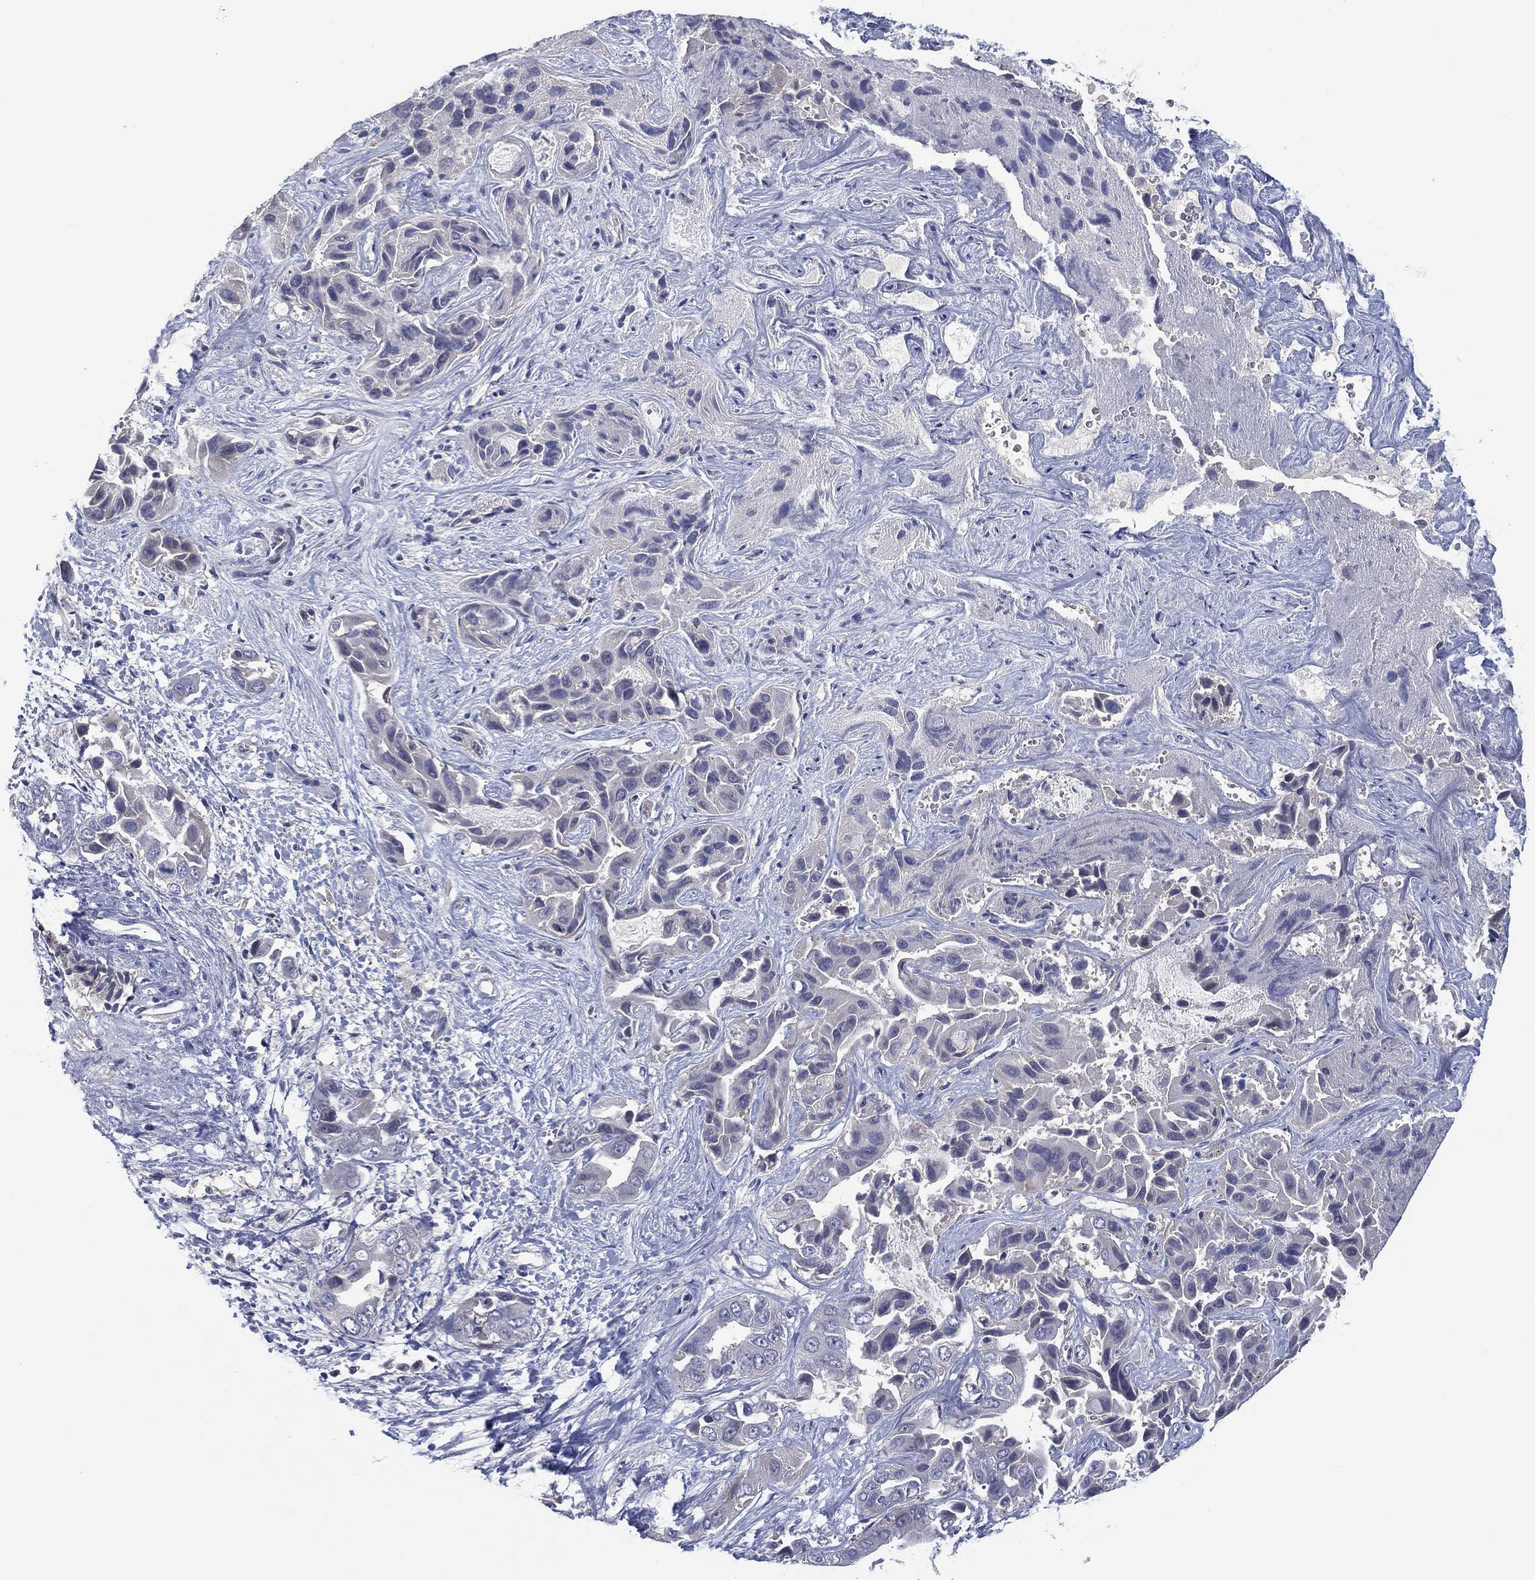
{"staining": {"intensity": "negative", "quantity": "none", "location": "none"}, "tissue": "liver cancer", "cell_type": "Tumor cells", "image_type": "cancer", "snomed": [{"axis": "morphology", "description": "Cholangiocarcinoma"}, {"axis": "topography", "description": "Liver"}], "caption": "This histopathology image is of liver cholangiocarcinoma stained with IHC to label a protein in brown with the nuclei are counter-stained blue. There is no positivity in tumor cells.", "gene": "MPP7", "patient": {"sex": "female", "age": 52}}